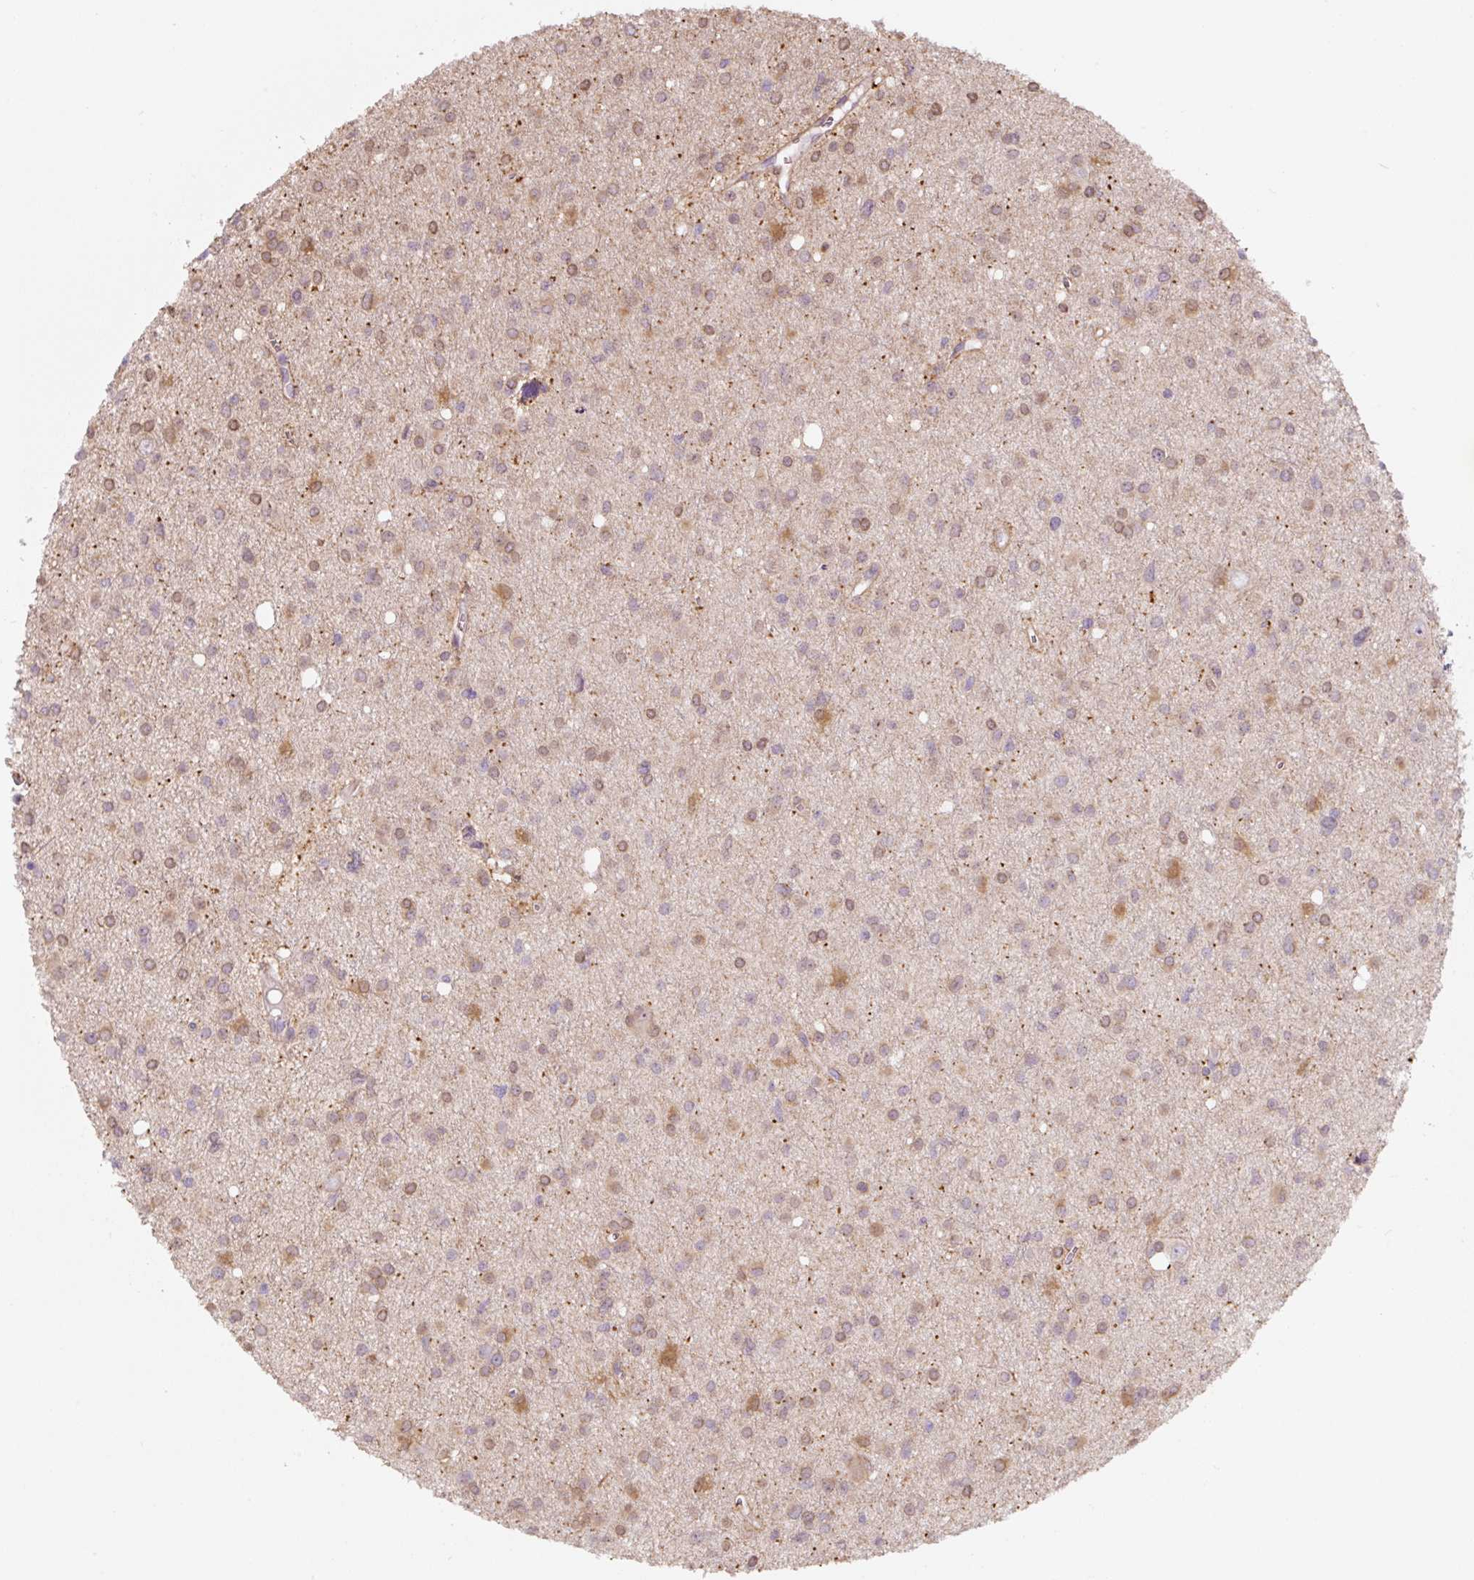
{"staining": {"intensity": "weak", "quantity": "25%-75%", "location": "cytoplasmic/membranous"}, "tissue": "glioma", "cell_type": "Tumor cells", "image_type": "cancer", "snomed": [{"axis": "morphology", "description": "Glioma, malignant, High grade"}, {"axis": "topography", "description": "Brain"}], "caption": "This micrograph shows immunohistochemistry (IHC) staining of malignant glioma (high-grade), with low weak cytoplasmic/membranous staining in approximately 25%-75% of tumor cells.", "gene": "ASRGL1", "patient": {"sex": "male", "age": 23}}